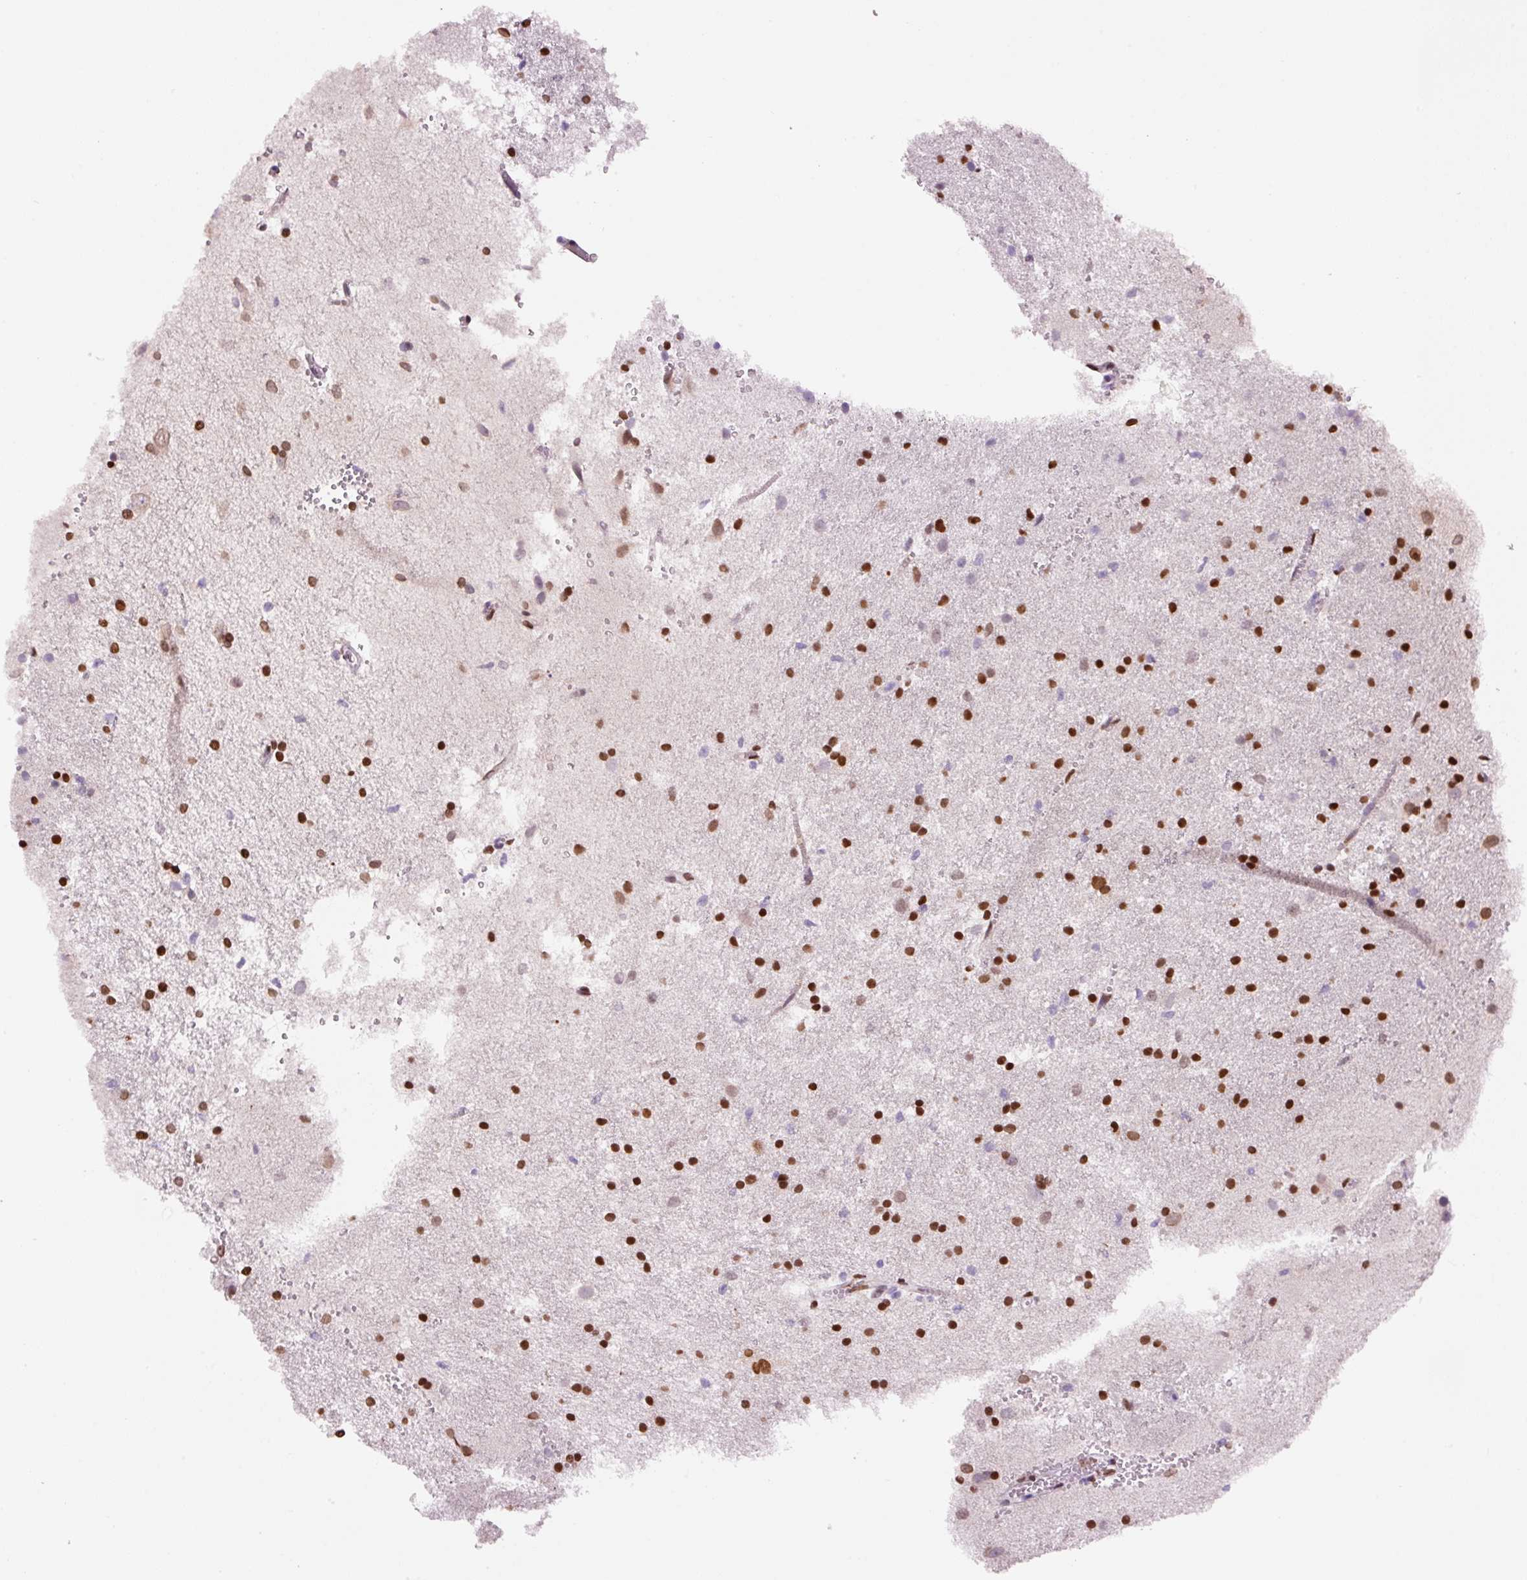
{"staining": {"intensity": "strong", "quantity": "25%-75%", "location": "cytoplasmic/membranous,nuclear"}, "tissue": "glioma", "cell_type": "Tumor cells", "image_type": "cancer", "snomed": [{"axis": "morphology", "description": "Glioma, malignant, High grade"}, {"axis": "topography", "description": "Brain"}], "caption": "About 25%-75% of tumor cells in glioma reveal strong cytoplasmic/membranous and nuclear protein positivity as visualized by brown immunohistochemical staining.", "gene": "ZNF224", "patient": {"sex": "female", "age": 50}}